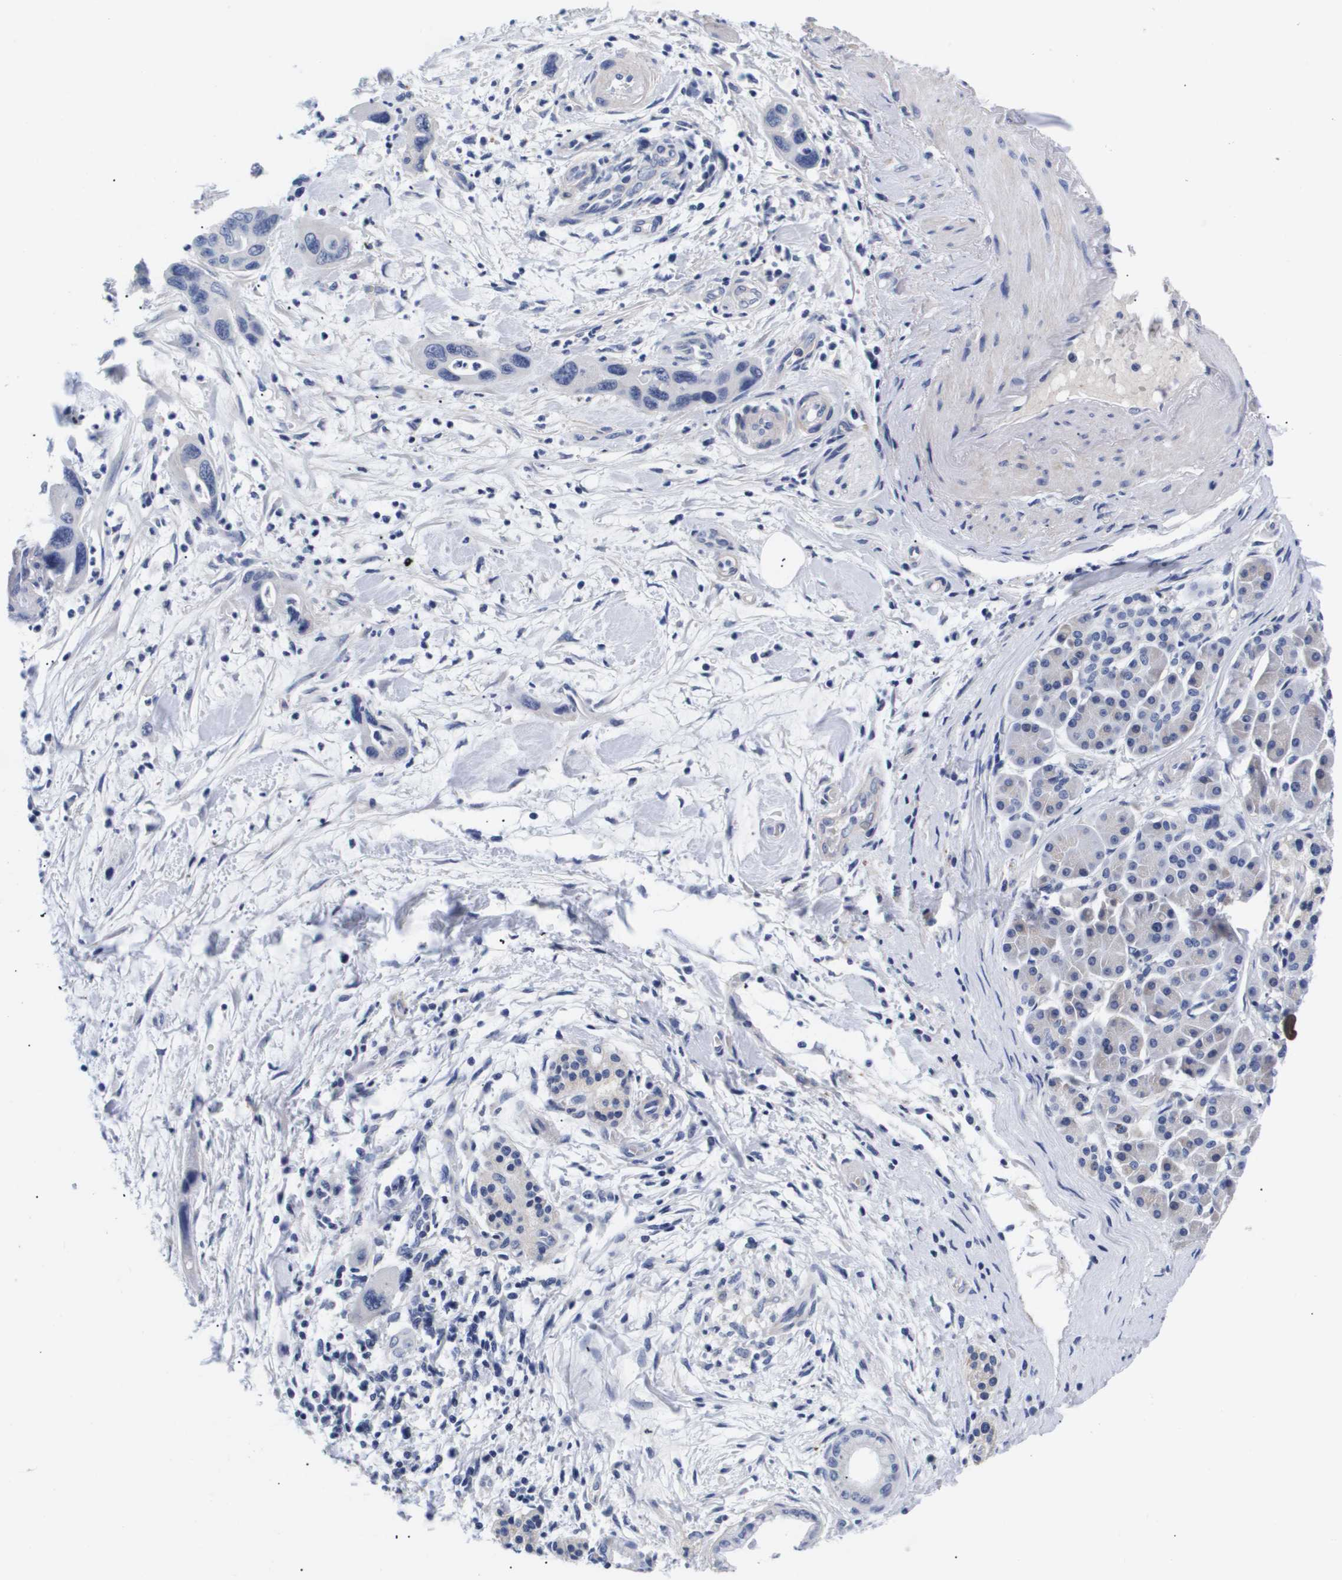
{"staining": {"intensity": "negative", "quantity": "none", "location": "none"}, "tissue": "pancreatic cancer", "cell_type": "Tumor cells", "image_type": "cancer", "snomed": [{"axis": "morphology", "description": "Adenocarcinoma, NOS"}, {"axis": "topography", "description": "Pancreas"}], "caption": "A high-resolution histopathology image shows IHC staining of adenocarcinoma (pancreatic), which exhibits no significant positivity in tumor cells.", "gene": "ATP6V0A4", "patient": {"sex": "female", "age": 70}}